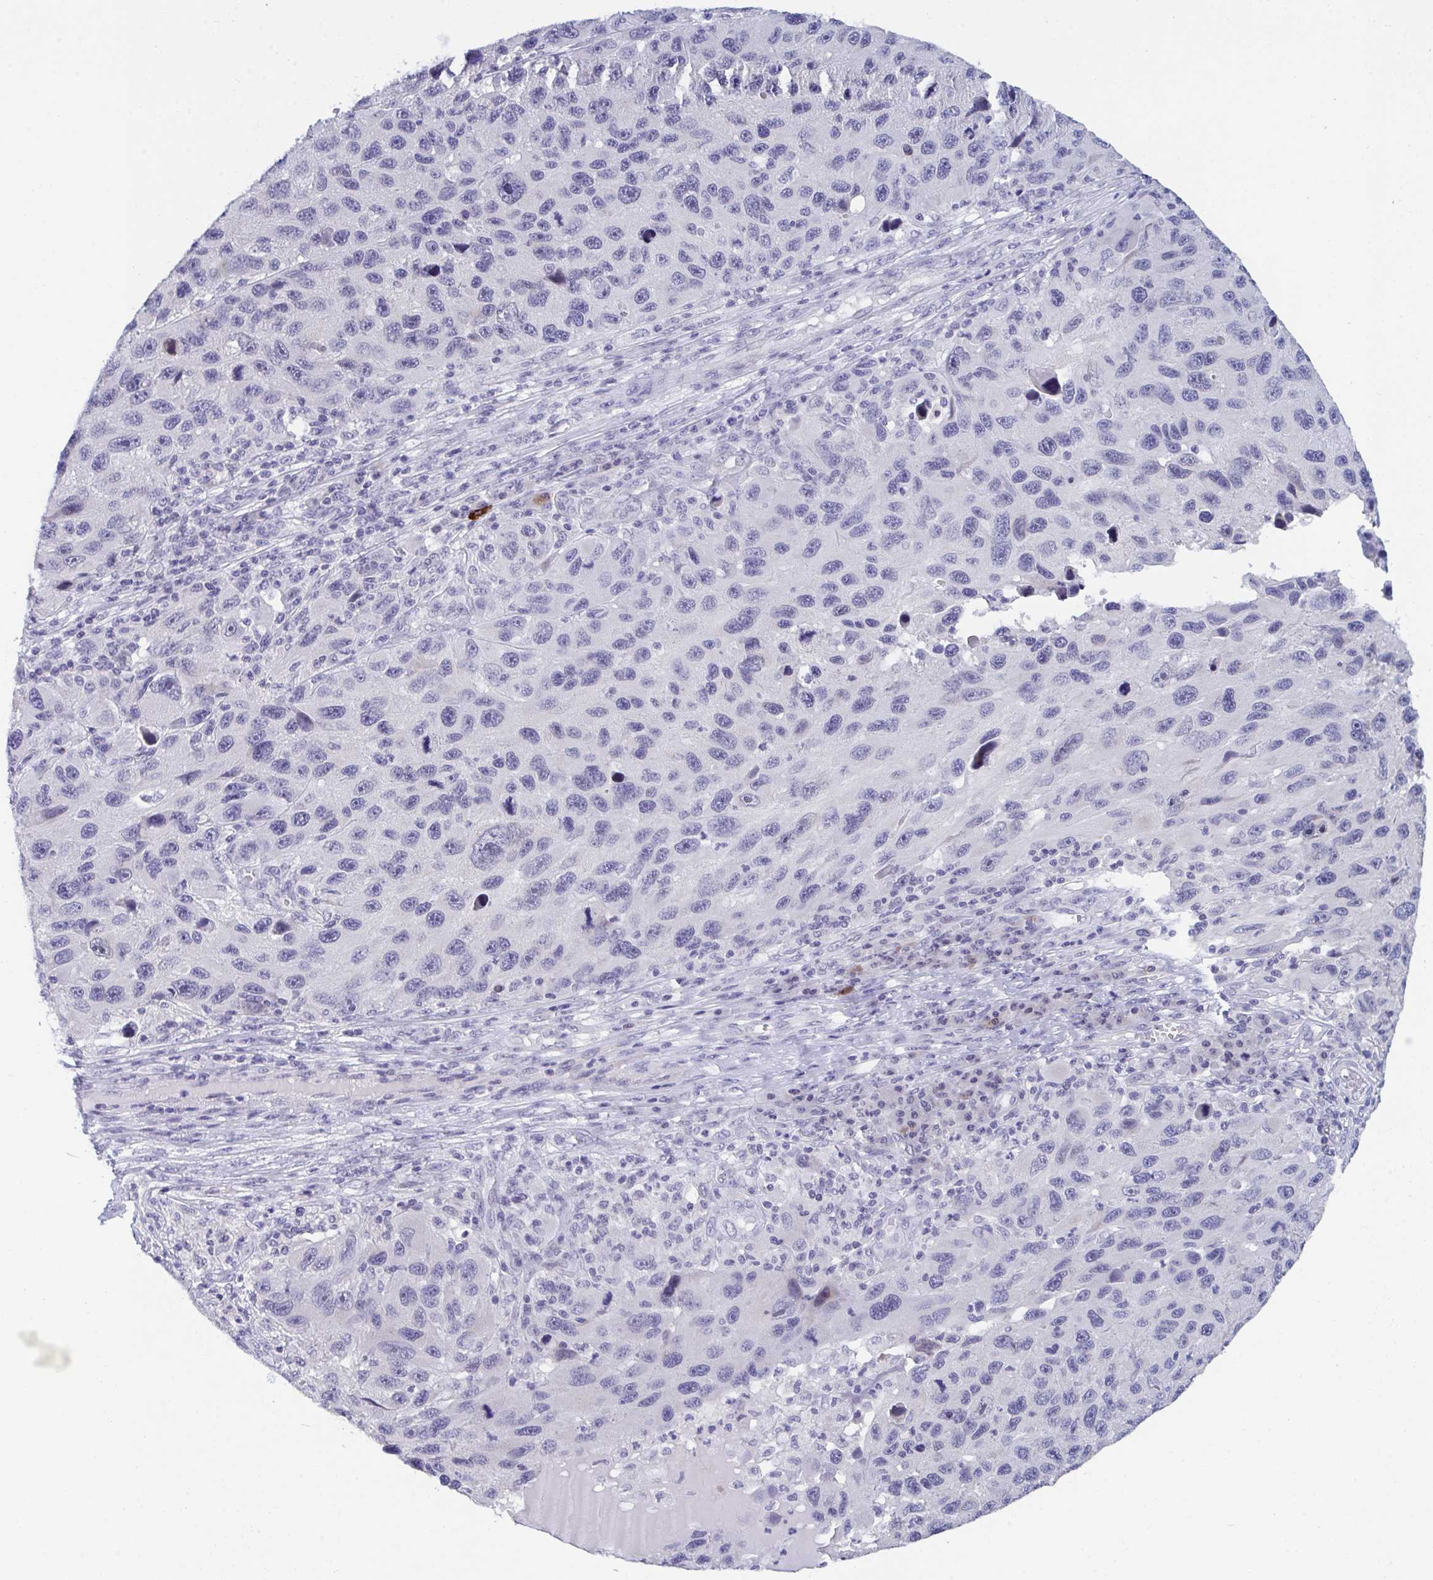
{"staining": {"intensity": "negative", "quantity": "none", "location": "none"}, "tissue": "melanoma", "cell_type": "Tumor cells", "image_type": "cancer", "snomed": [{"axis": "morphology", "description": "Malignant melanoma, NOS"}, {"axis": "topography", "description": "Skin"}], "caption": "A micrograph of malignant melanoma stained for a protein shows no brown staining in tumor cells.", "gene": "BMAL2", "patient": {"sex": "male", "age": 53}}